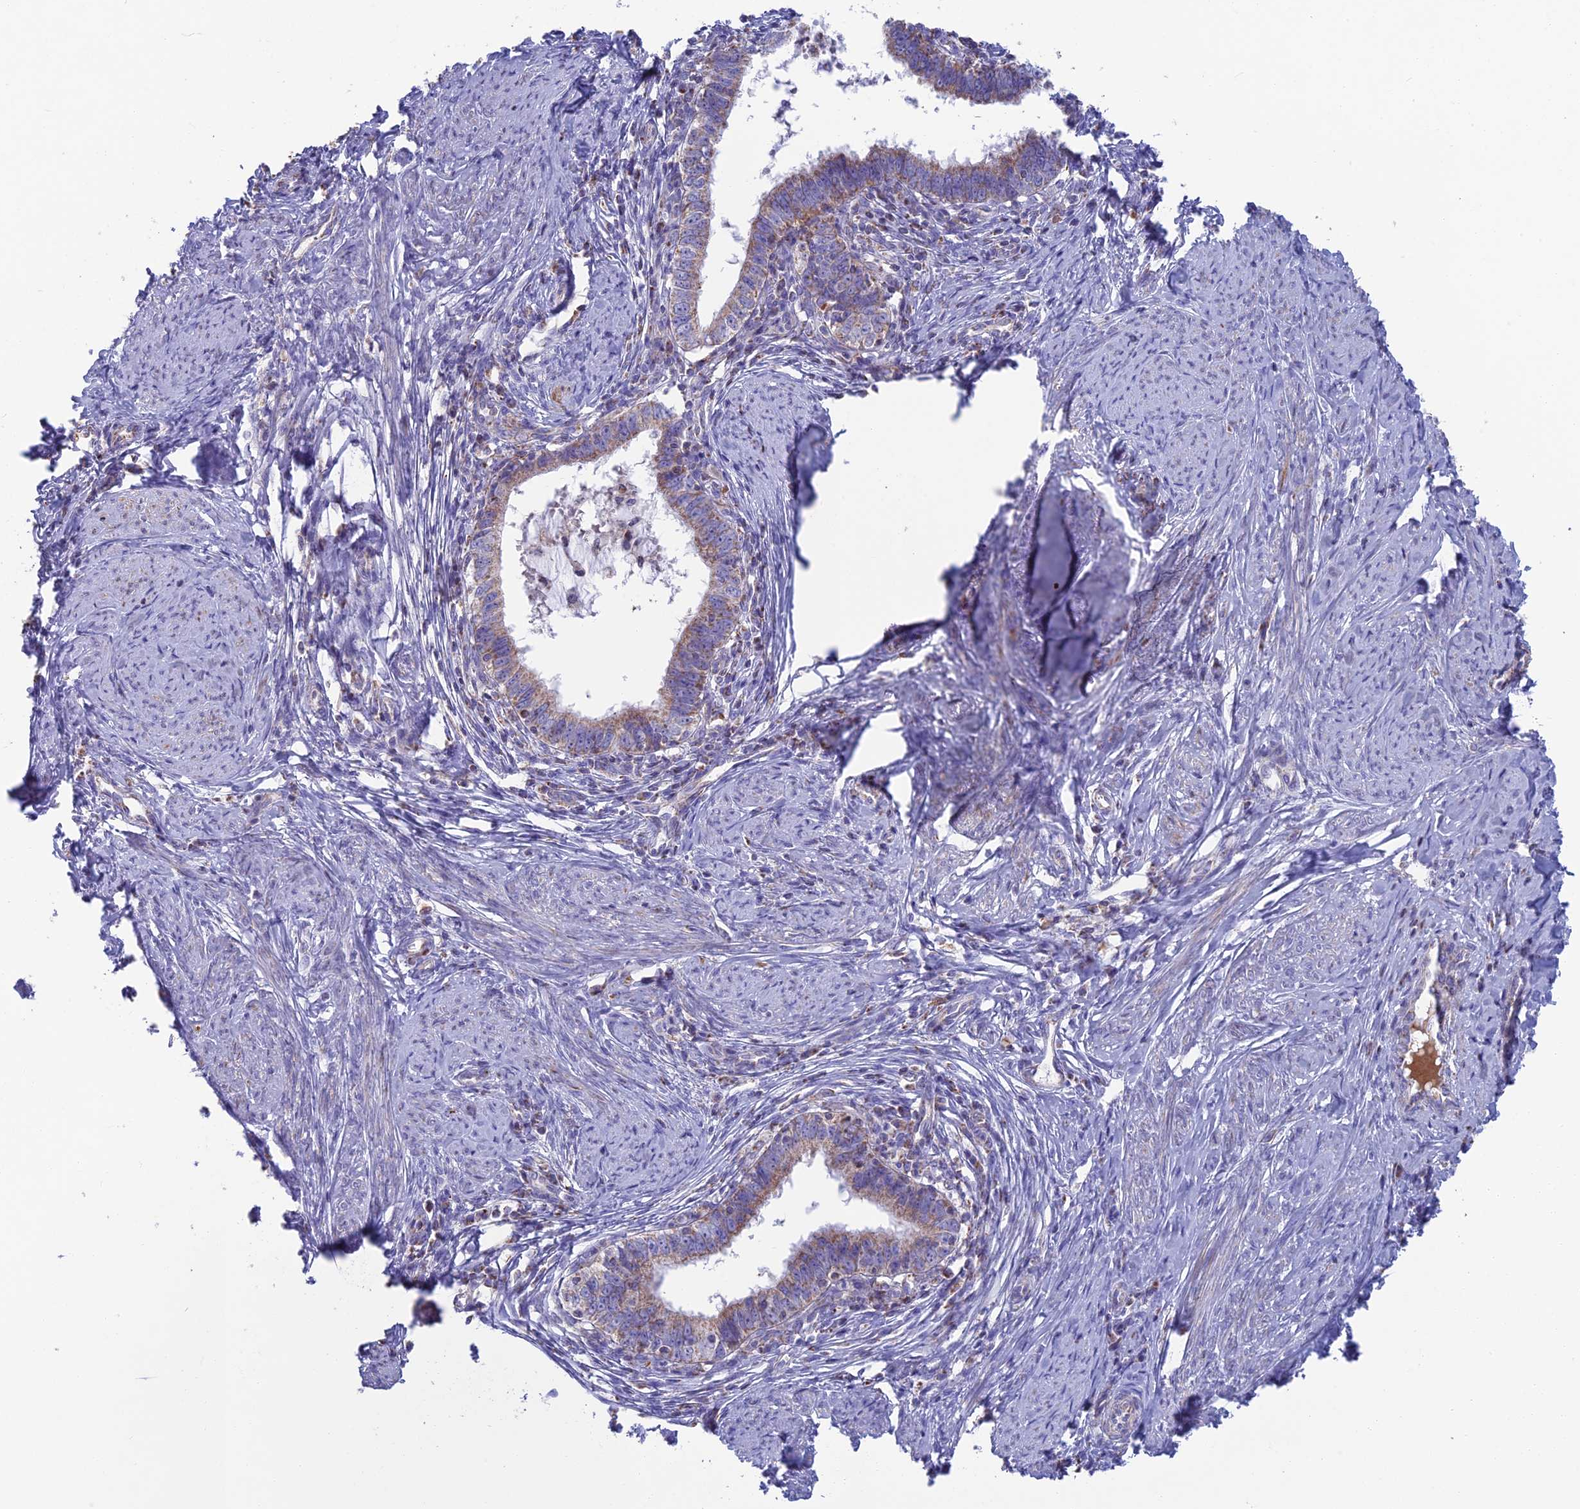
{"staining": {"intensity": "weak", "quantity": "25%-75%", "location": "cytoplasmic/membranous"}, "tissue": "cervical cancer", "cell_type": "Tumor cells", "image_type": "cancer", "snomed": [{"axis": "morphology", "description": "Adenocarcinoma, NOS"}, {"axis": "topography", "description": "Cervix"}], "caption": "Adenocarcinoma (cervical) was stained to show a protein in brown. There is low levels of weak cytoplasmic/membranous staining in about 25%-75% of tumor cells. (brown staining indicates protein expression, while blue staining denotes nuclei).", "gene": "CS", "patient": {"sex": "female", "age": 36}}